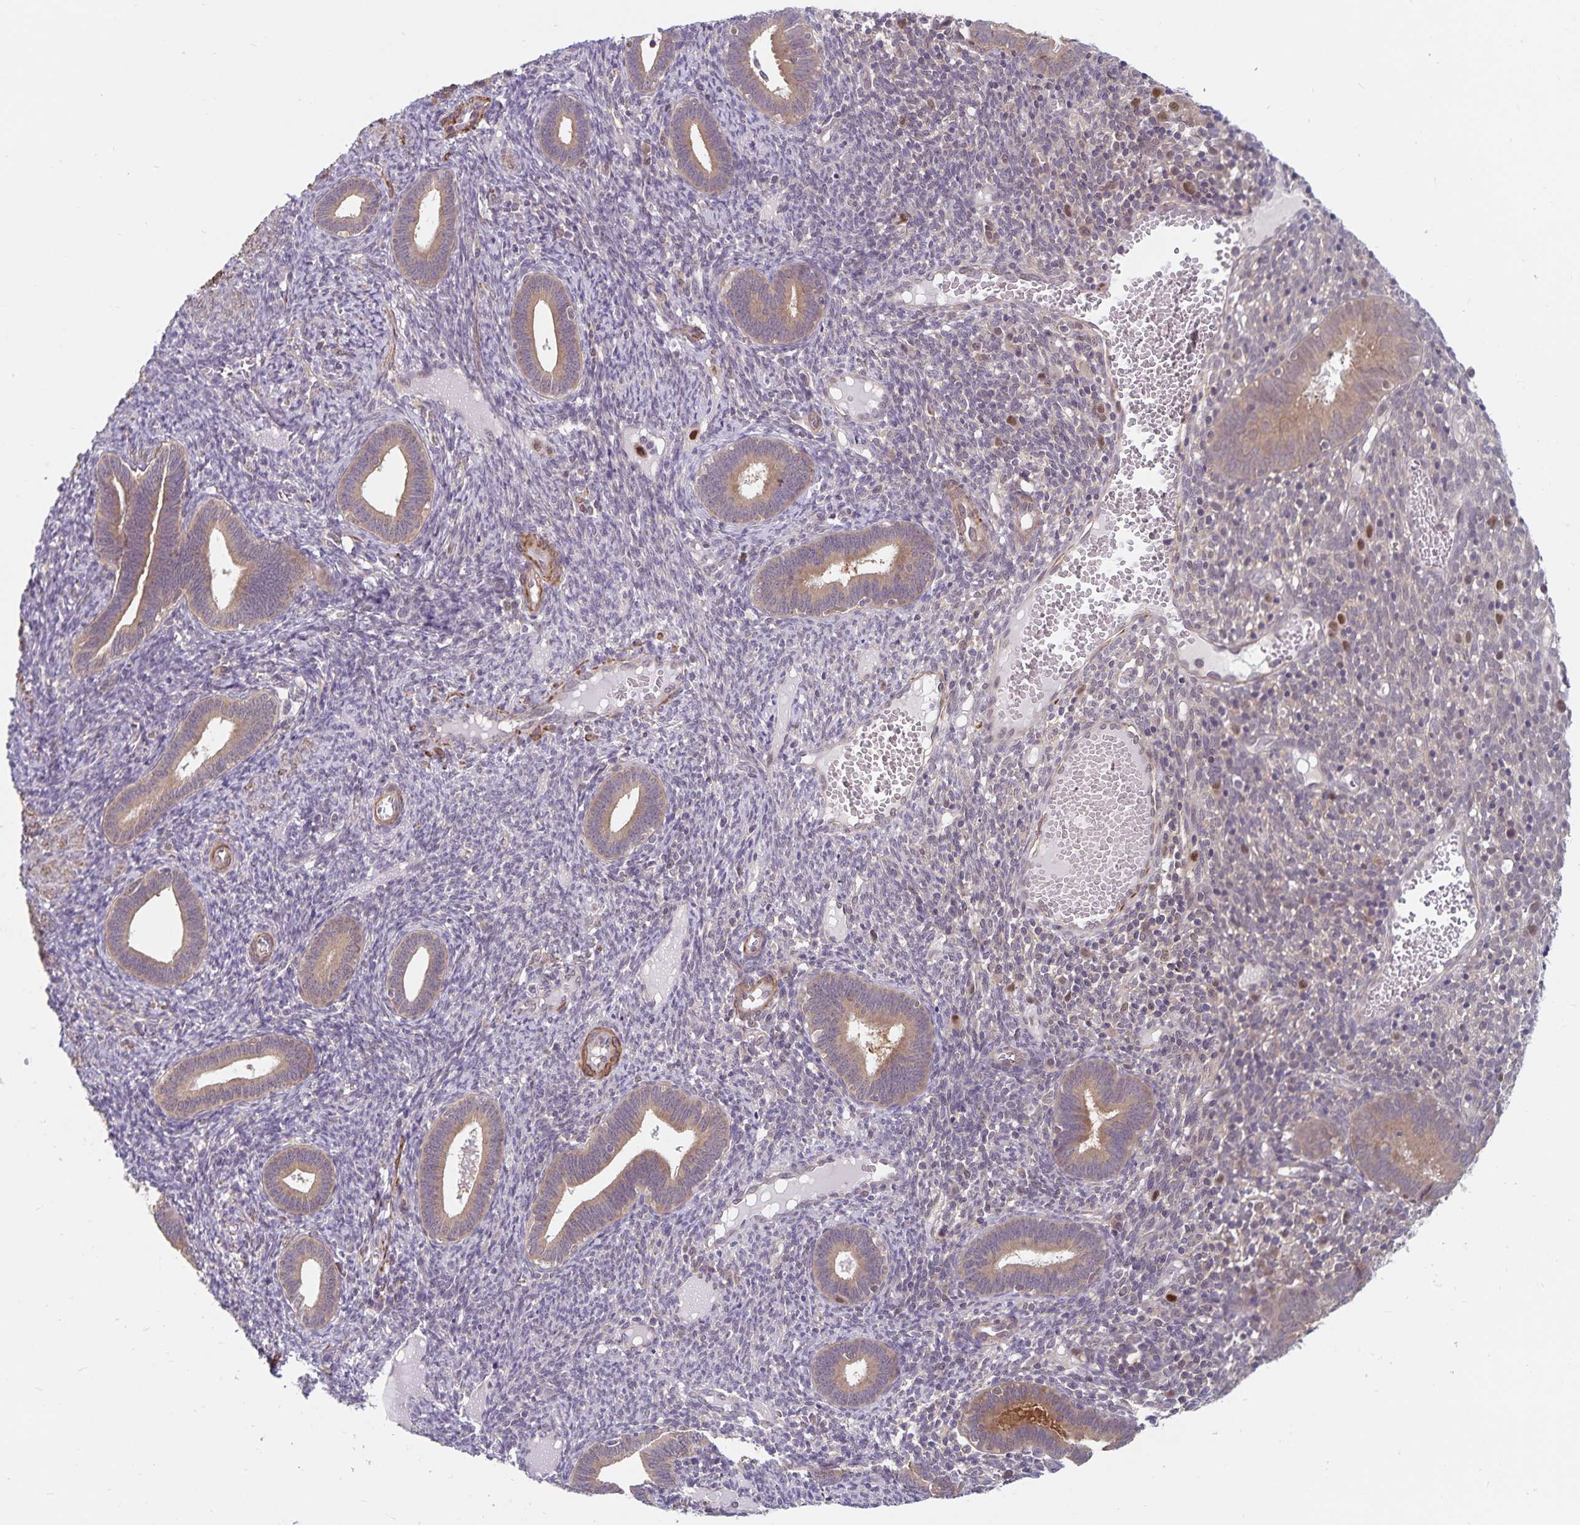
{"staining": {"intensity": "negative", "quantity": "none", "location": "none"}, "tissue": "endometrium", "cell_type": "Cells in endometrial stroma", "image_type": "normal", "snomed": [{"axis": "morphology", "description": "Normal tissue, NOS"}, {"axis": "topography", "description": "Endometrium"}], "caption": "This is an IHC photomicrograph of unremarkable human endometrium. There is no expression in cells in endometrial stroma.", "gene": "BAG6", "patient": {"sex": "female", "age": 41}}